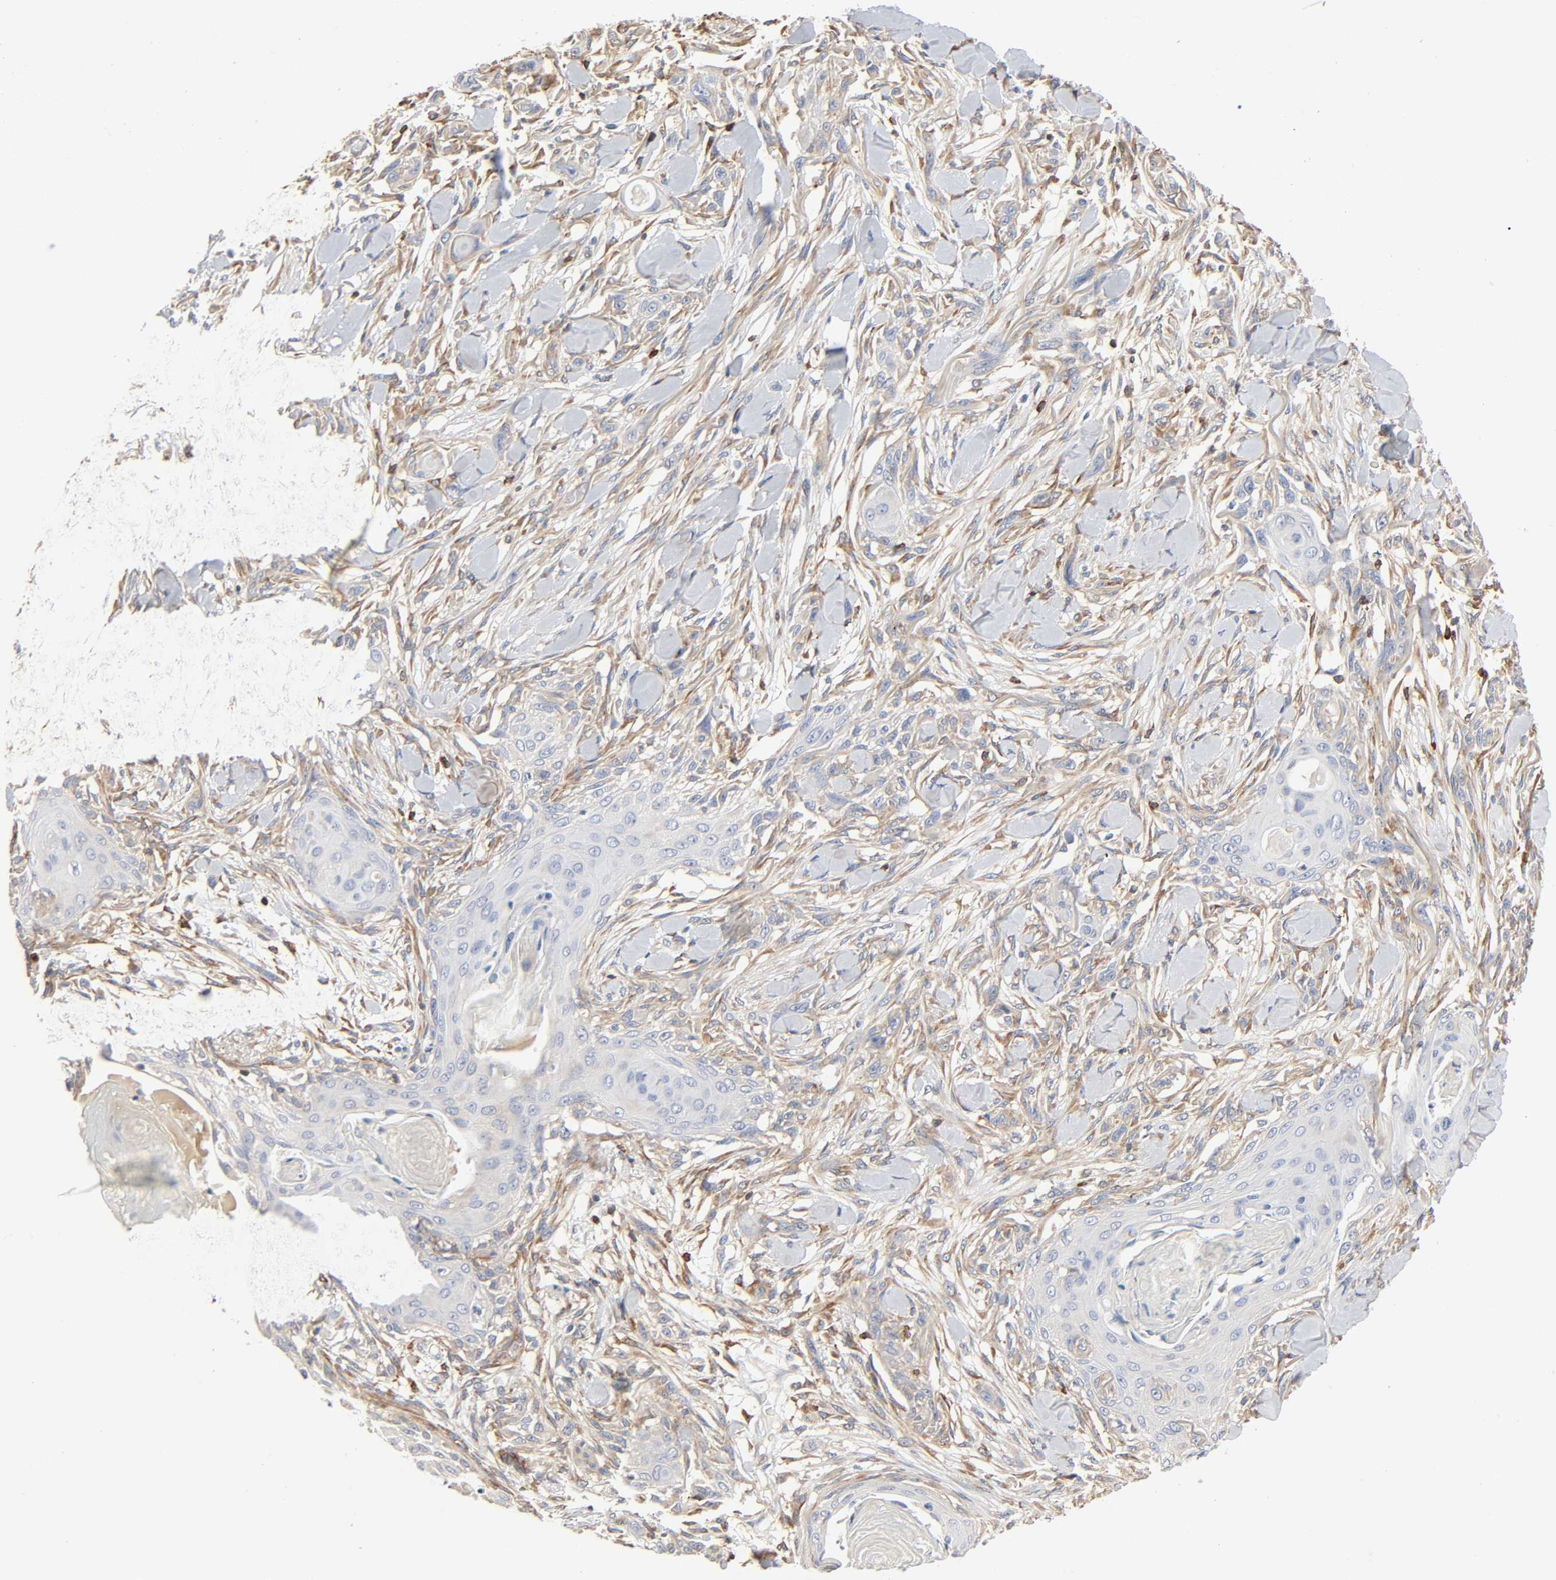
{"staining": {"intensity": "moderate", "quantity": "<25%", "location": "cytoplasmic/membranous"}, "tissue": "skin cancer", "cell_type": "Tumor cells", "image_type": "cancer", "snomed": [{"axis": "morphology", "description": "Squamous cell carcinoma, NOS"}, {"axis": "topography", "description": "Skin"}], "caption": "Skin cancer (squamous cell carcinoma) tissue exhibits moderate cytoplasmic/membranous expression in about <25% of tumor cells The protein is shown in brown color, while the nuclei are stained blue.", "gene": "BIN1", "patient": {"sex": "female", "age": 59}}